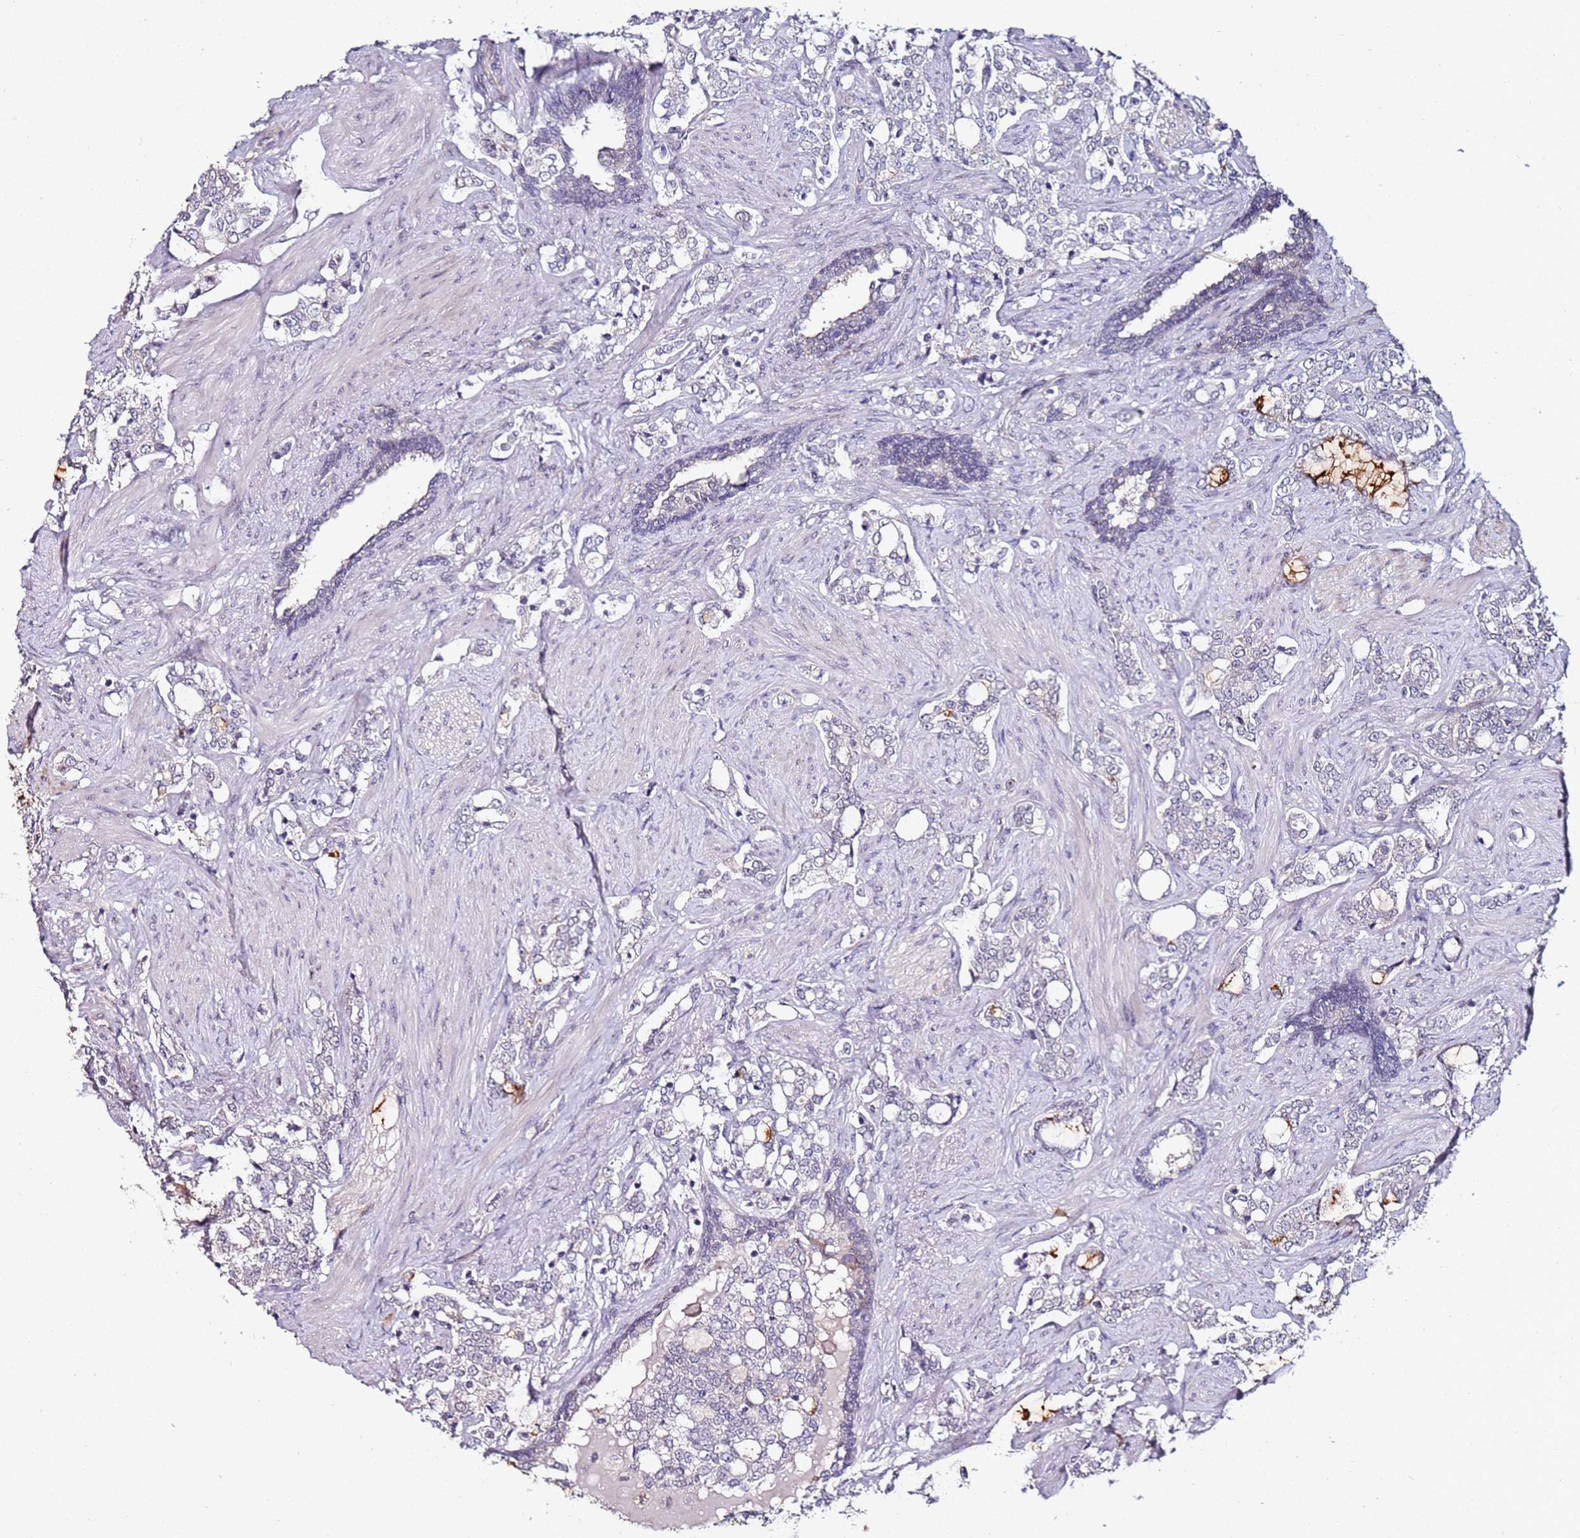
{"staining": {"intensity": "negative", "quantity": "none", "location": "none"}, "tissue": "prostate cancer", "cell_type": "Tumor cells", "image_type": "cancer", "snomed": [{"axis": "morphology", "description": "Adenocarcinoma, High grade"}, {"axis": "topography", "description": "Prostate"}], "caption": "A micrograph of prostate cancer stained for a protein shows no brown staining in tumor cells.", "gene": "DUSP28", "patient": {"sex": "male", "age": 64}}